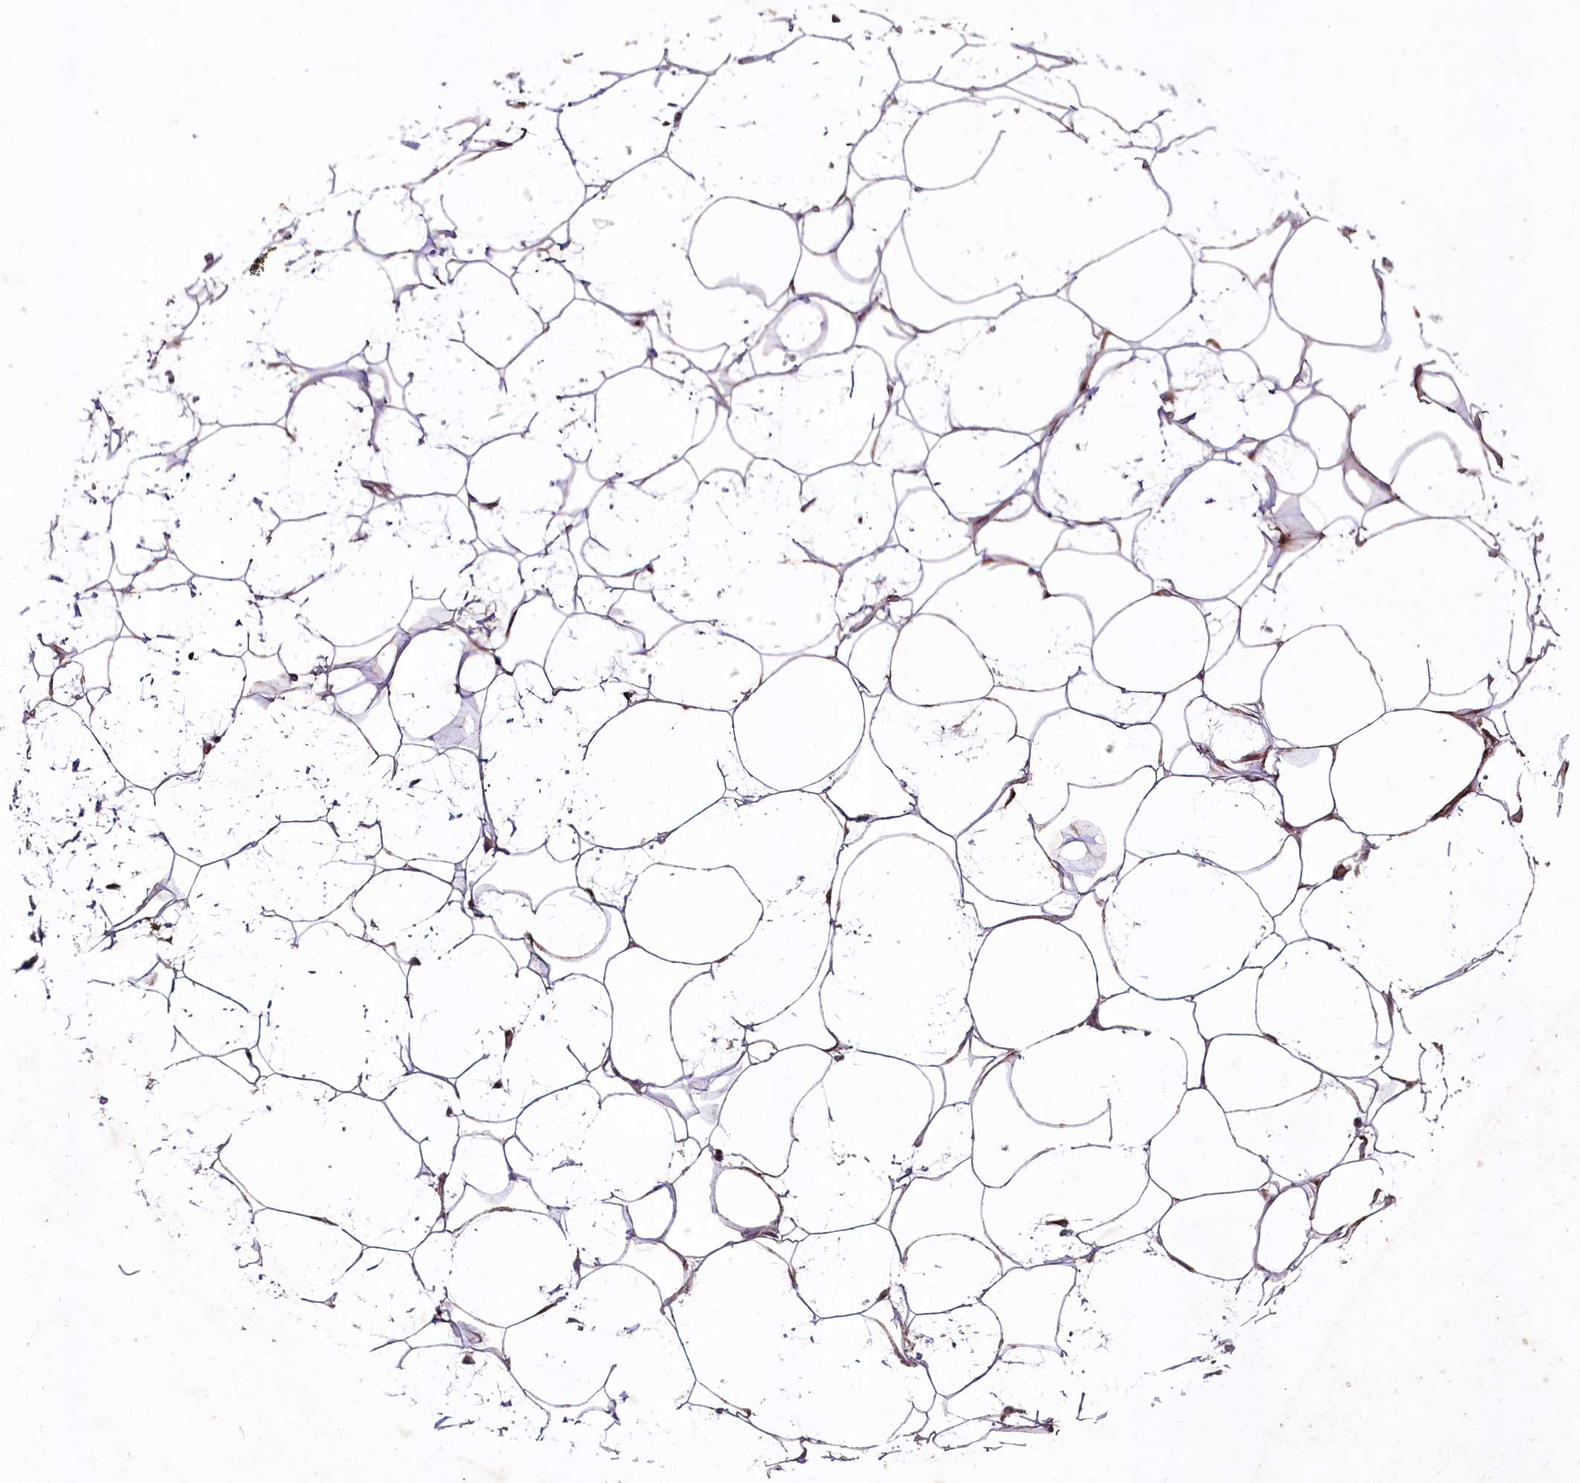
{"staining": {"intensity": "negative", "quantity": "none", "location": "none"}, "tissue": "adipose tissue", "cell_type": "Adipocytes", "image_type": "normal", "snomed": [{"axis": "morphology", "description": "Normal tissue, NOS"}, {"axis": "topography", "description": "Breast"}], "caption": "DAB immunohistochemical staining of normal adipose tissue exhibits no significant expression in adipocytes.", "gene": "PSTK", "patient": {"sex": "female", "age": 26}}